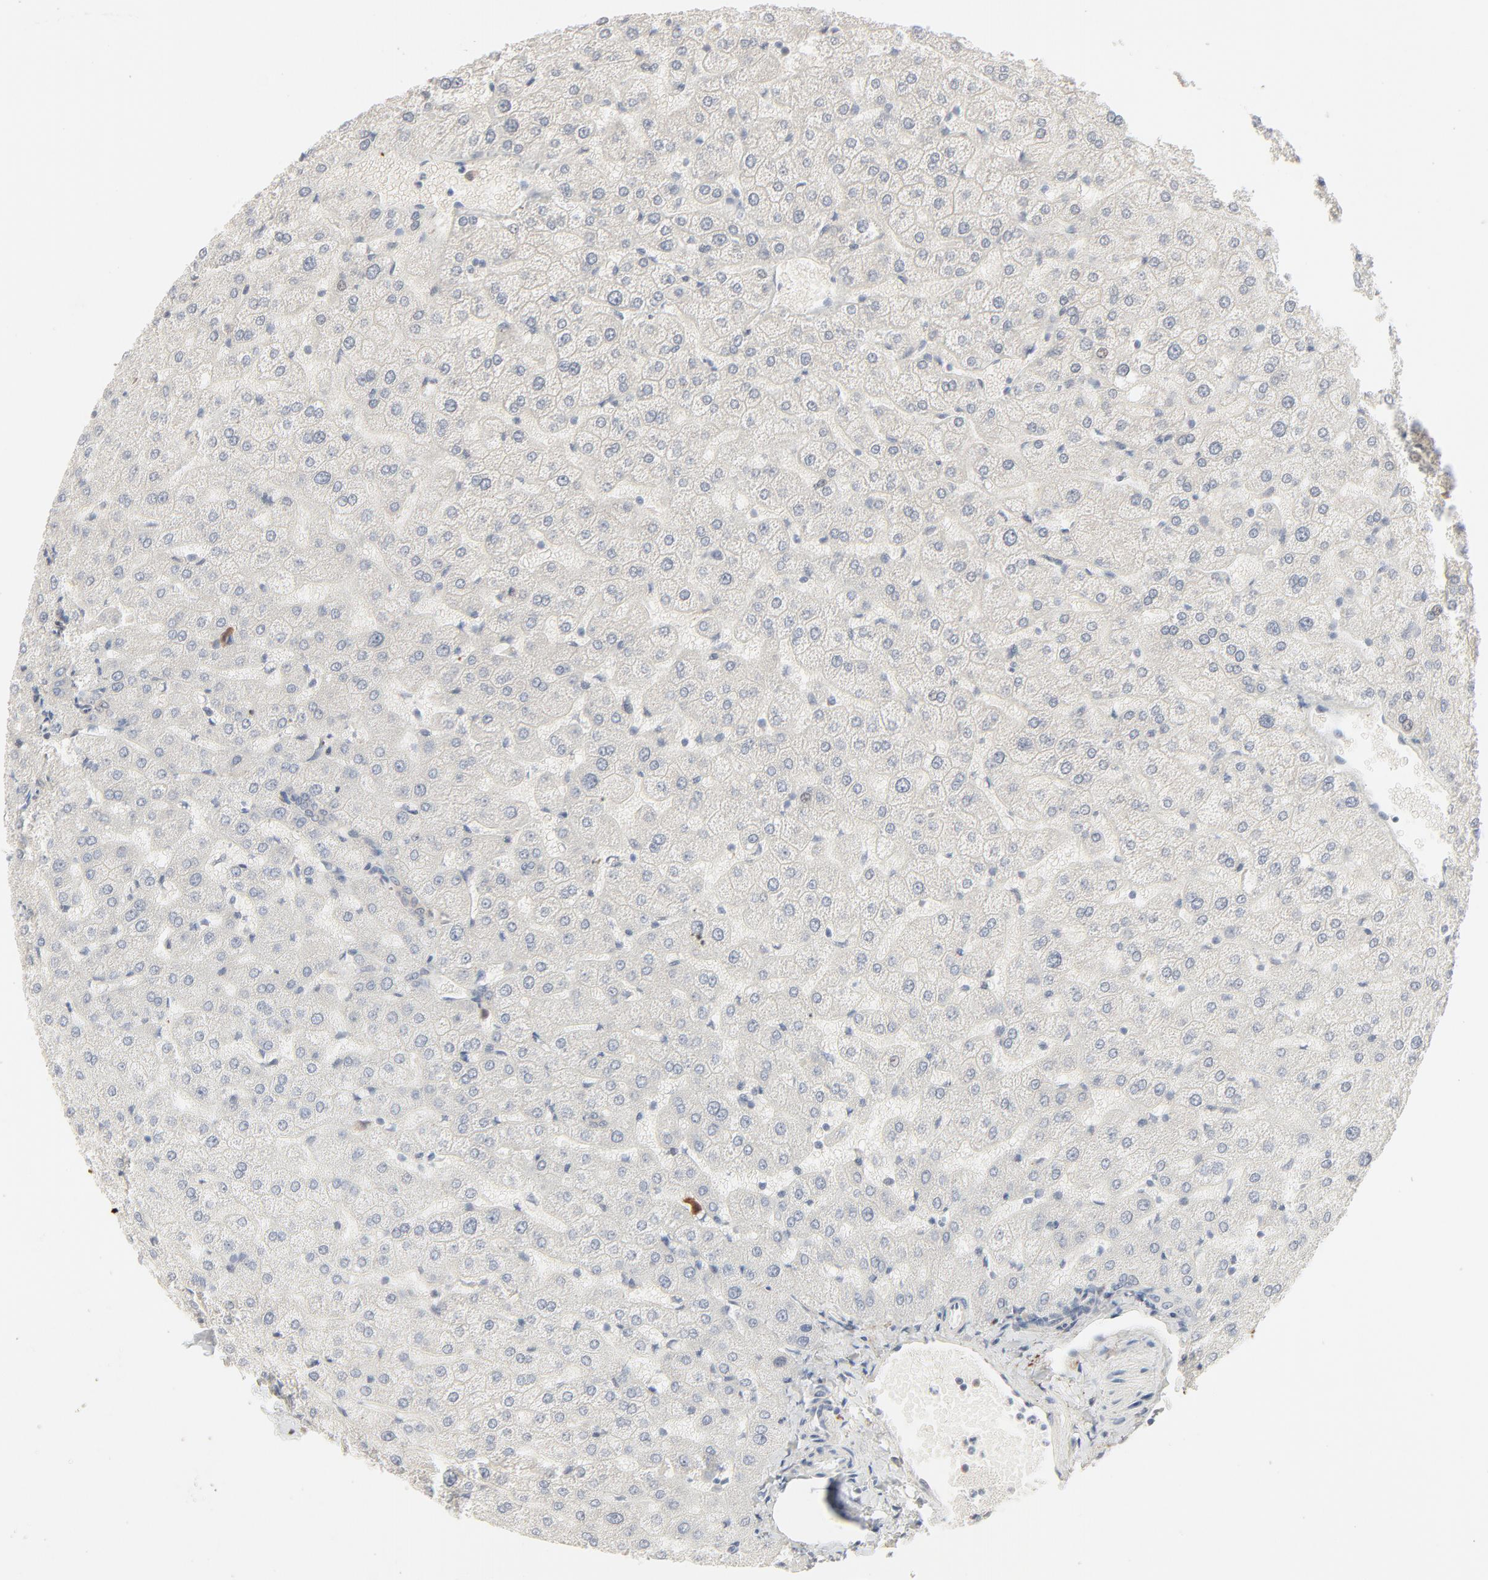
{"staining": {"intensity": "strong", "quantity": ">75%", "location": "cytoplasmic/membranous"}, "tissue": "liver", "cell_type": "Cholangiocytes", "image_type": "normal", "snomed": [{"axis": "morphology", "description": "Normal tissue, NOS"}, {"axis": "morphology", "description": "Fibrosis, NOS"}, {"axis": "topography", "description": "Liver"}], "caption": "Liver was stained to show a protein in brown. There is high levels of strong cytoplasmic/membranous positivity in approximately >75% of cholangiocytes. (DAB (3,3'-diaminobenzidine) = brown stain, brightfield microscopy at high magnification).", "gene": "LGALS2", "patient": {"sex": "female", "age": 29}}